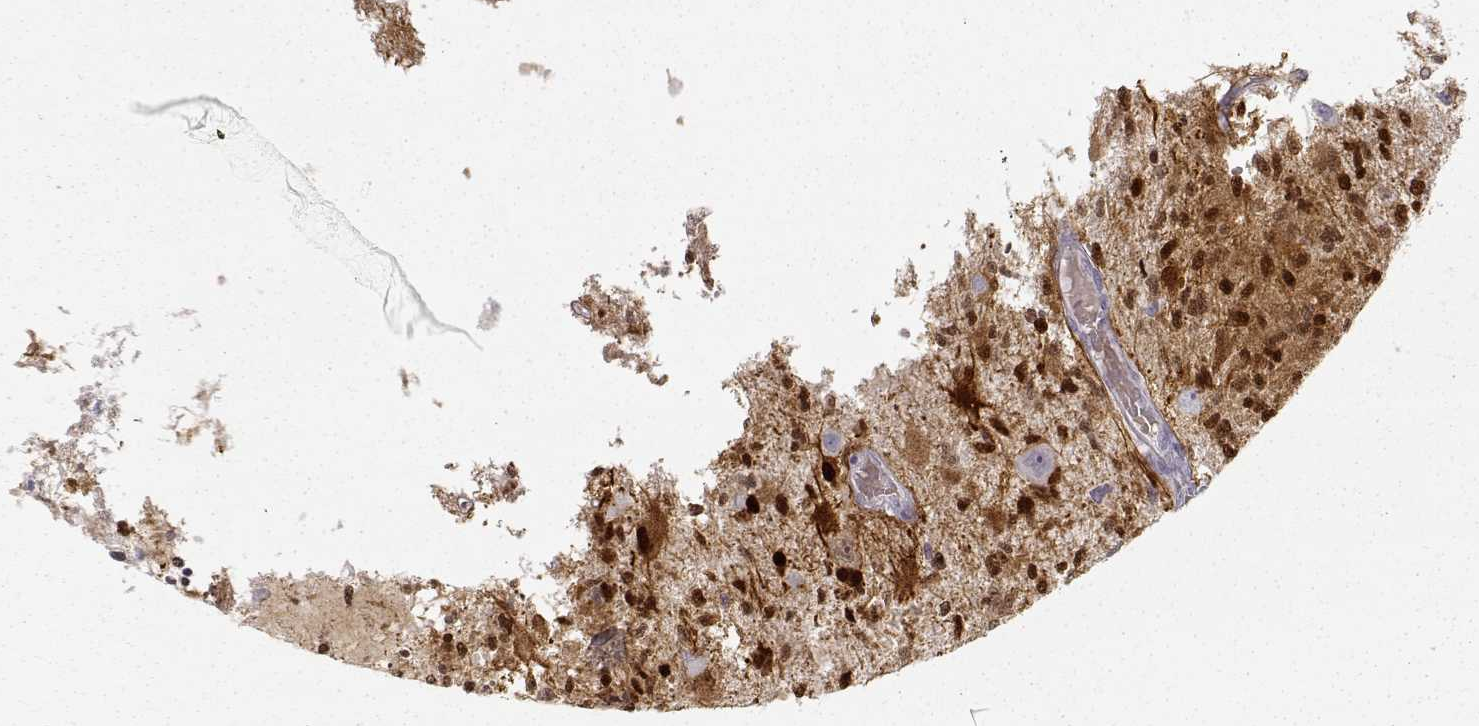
{"staining": {"intensity": "moderate", "quantity": ">75%", "location": "cytoplasmic/membranous,nuclear"}, "tissue": "glioma", "cell_type": "Tumor cells", "image_type": "cancer", "snomed": [{"axis": "morphology", "description": "Glioma, malignant, High grade"}, {"axis": "topography", "description": "Brain"}], "caption": "An immunohistochemistry (IHC) micrograph of neoplastic tissue is shown. Protein staining in brown labels moderate cytoplasmic/membranous and nuclear positivity in glioma within tumor cells.", "gene": "S100B", "patient": {"sex": "female", "age": 63}}